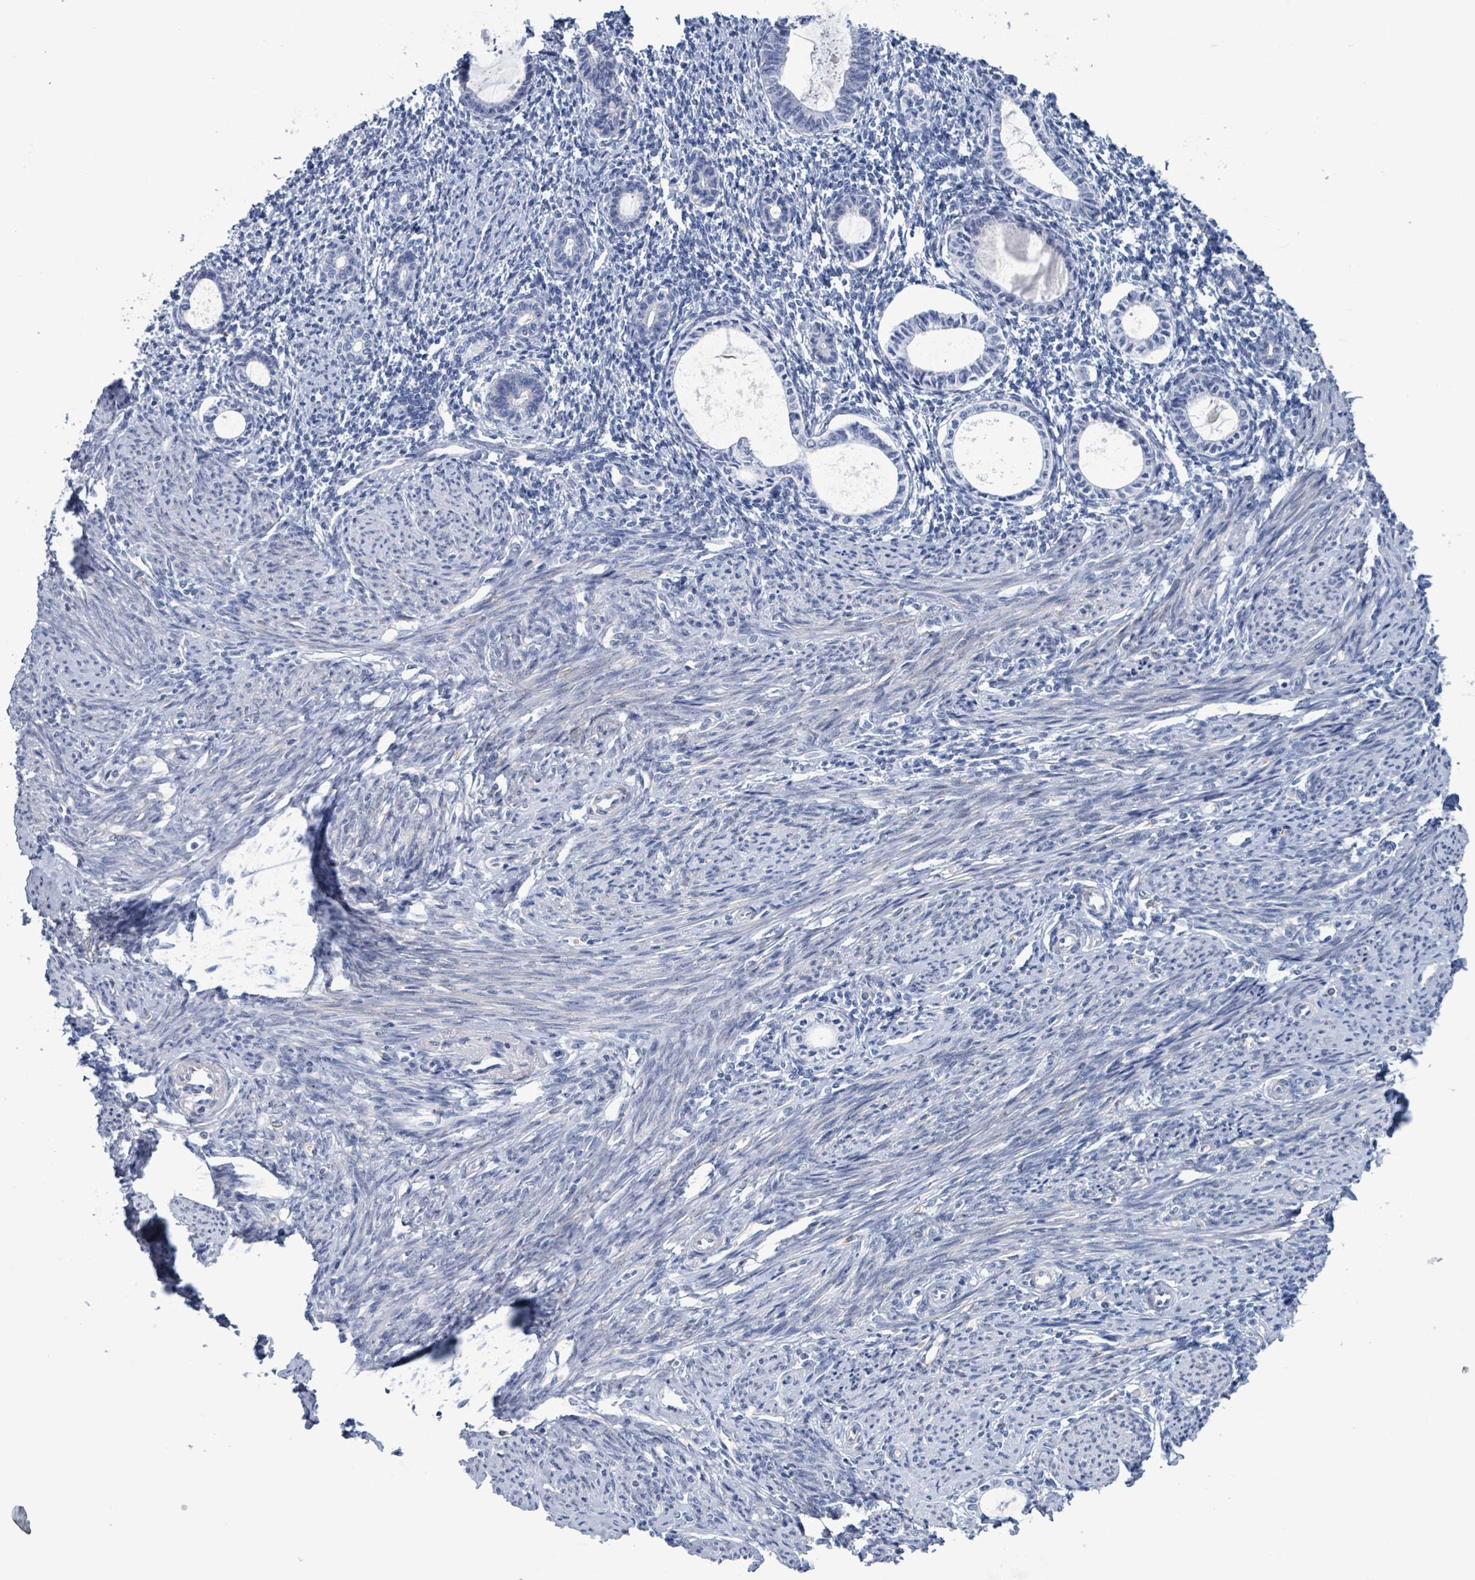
{"staining": {"intensity": "negative", "quantity": "none", "location": "none"}, "tissue": "endometrium", "cell_type": "Cells in endometrial stroma", "image_type": "normal", "snomed": [{"axis": "morphology", "description": "Normal tissue, NOS"}, {"axis": "topography", "description": "Endometrium"}], "caption": "Immunohistochemistry (IHC) of normal human endometrium demonstrates no staining in cells in endometrial stroma.", "gene": "PKLR", "patient": {"sex": "female", "age": 63}}